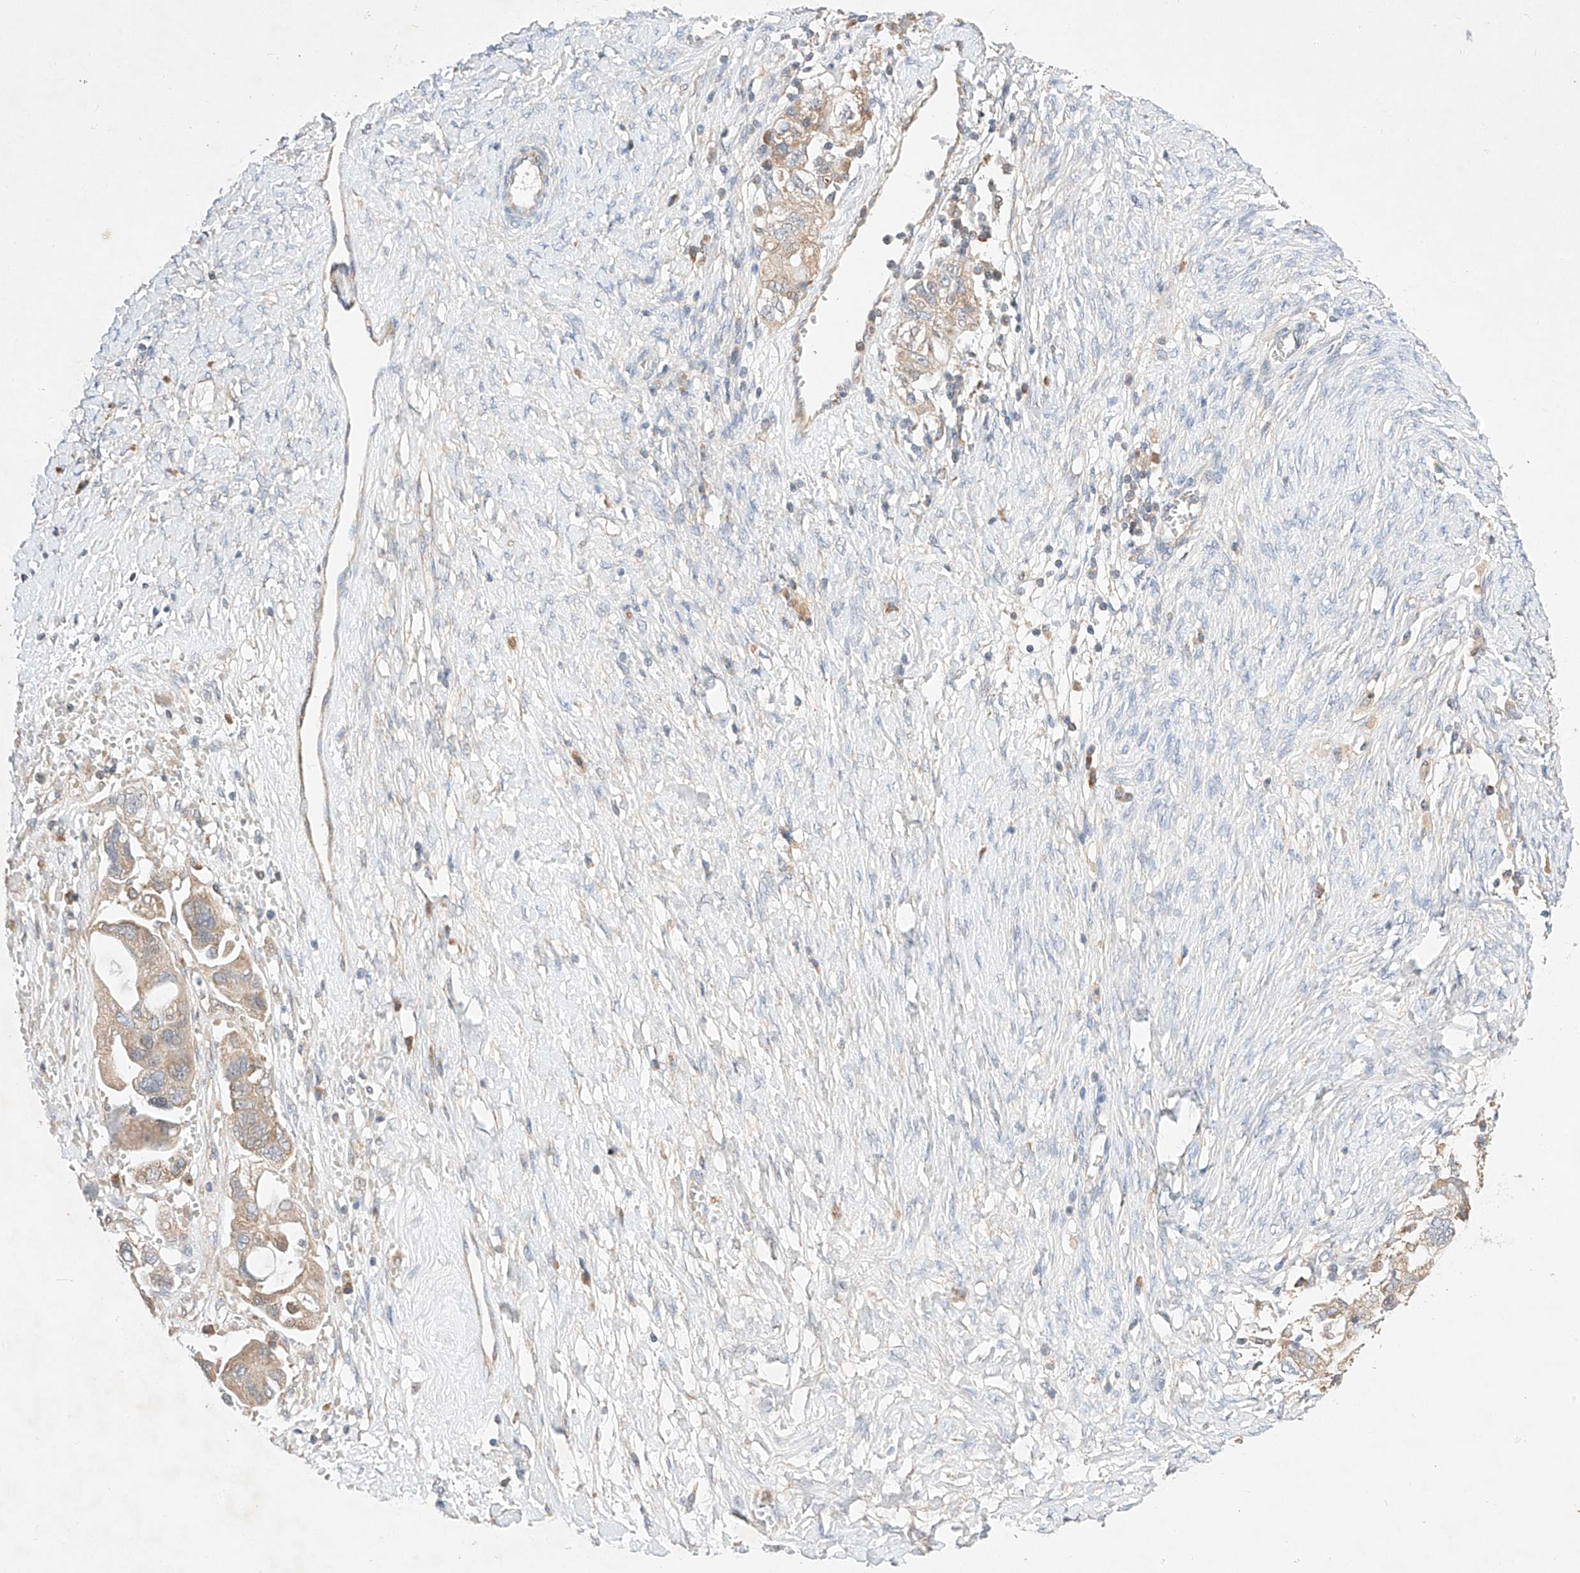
{"staining": {"intensity": "weak", "quantity": ">75%", "location": "cytoplasmic/membranous"}, "tissue": "ovarian cancer", "cell_type": "Tumor cells", "image_type": "cancer", "snomed": [{"axis": "morphology", "description": "Carcinoma, NOS"}, {"axis": "morphology", "description": "Cystadenocarcinoma, serous, NOS"}, {"axis": "topography", "description": "Ovary"}], "caption": "Brown immunohistochemical staining in ovarian cancer exhibits weak cytoplasmic/membranous expression in about >75% of tumor cells.", "gene": "C6orf118", "patient": {"sex": "female", "age": 69}}